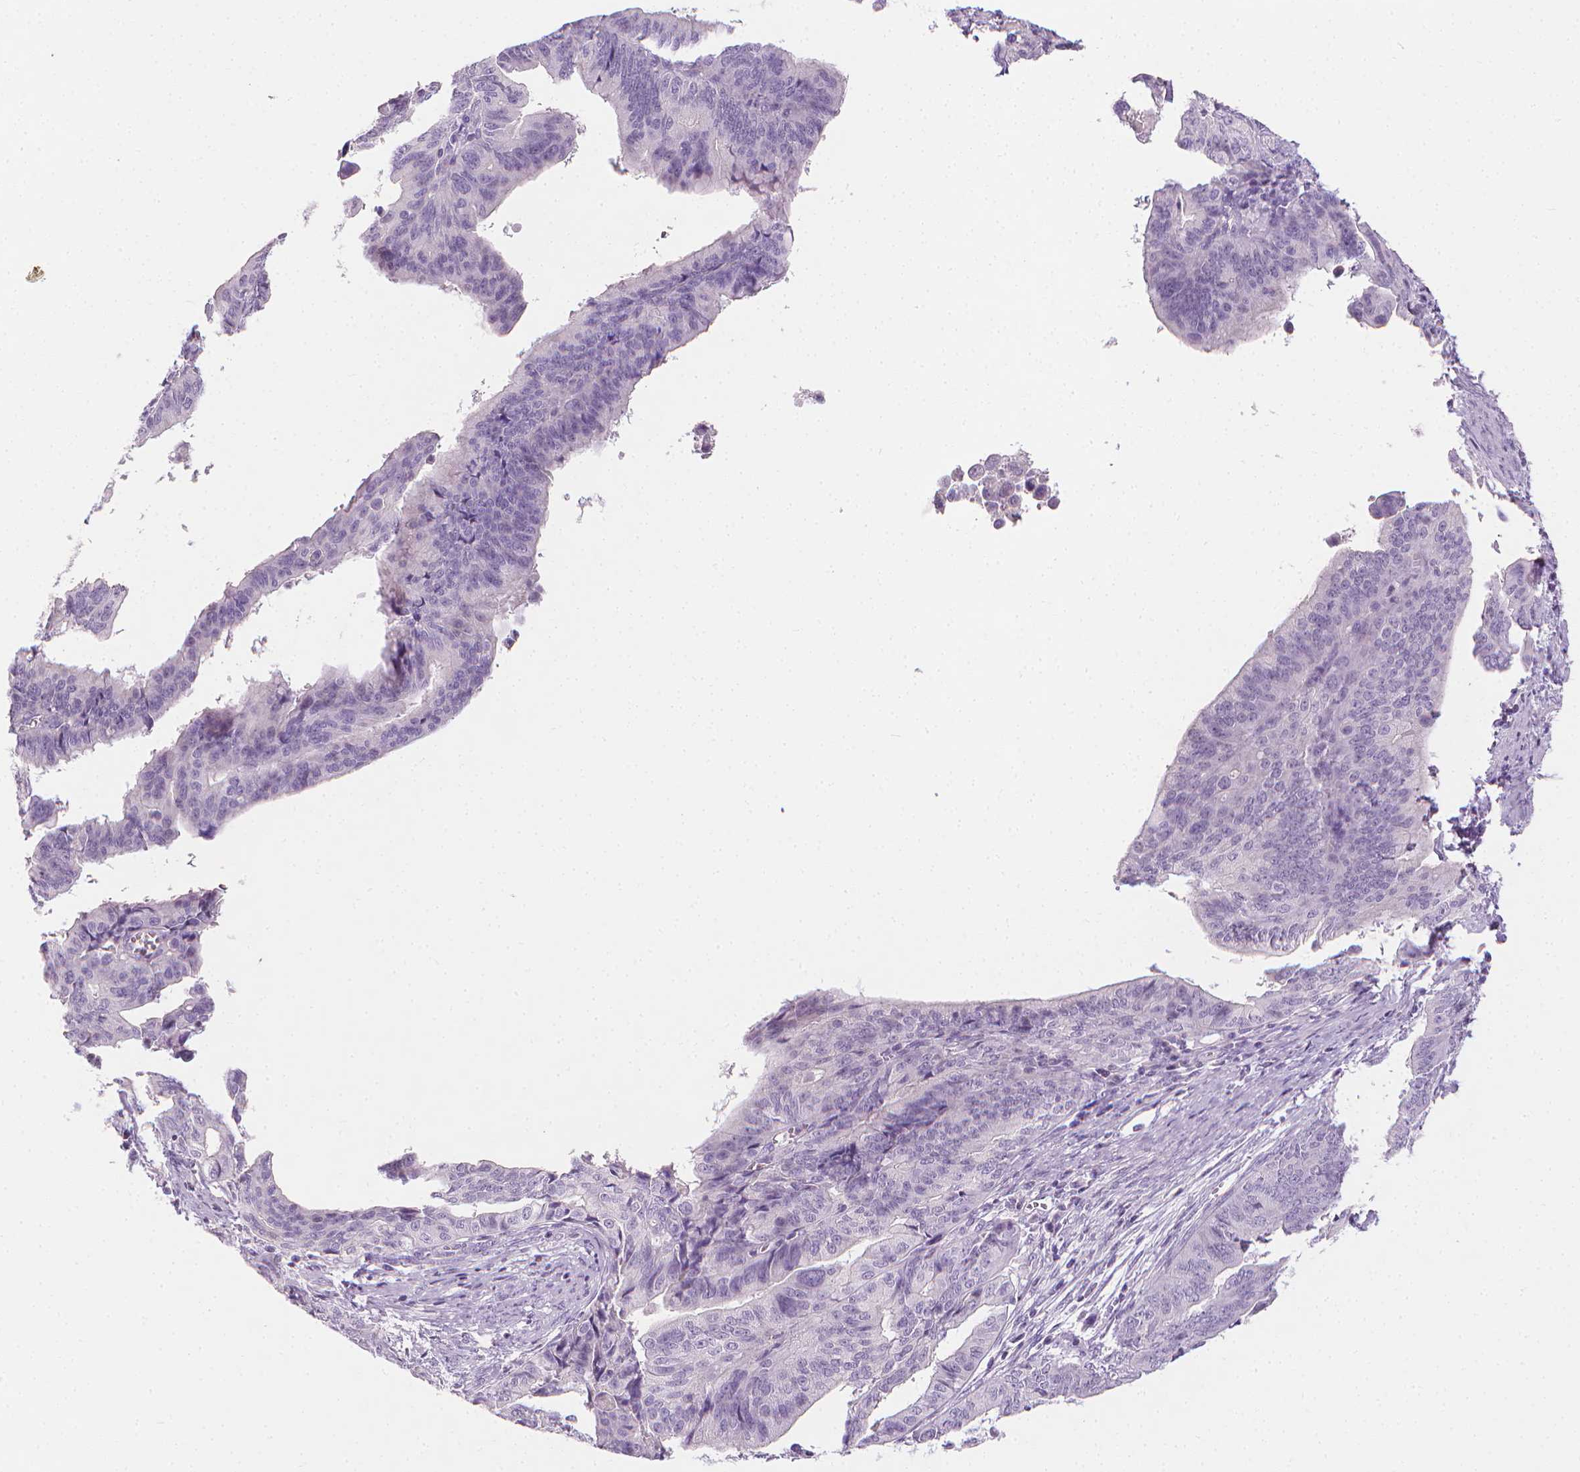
{"staining": {"intensity": "negative", "quantity": "none", "location": "none"}, "tissue": "endometrial cancer", "cell_type": "Tumor cells", "image_type": "cancer", "snomed": [{"axis": "morphology", "description": "Adenocarcinoma, NOS"}, {"axis": "topography", "description": "Endometrium"}], "caption": "Endometrial cancer was stained to show a protein in brown. There is no significant expression in tumor cells.", "gene": "DCAF8L1", "patient": {"sex": "female", "age": 65}}